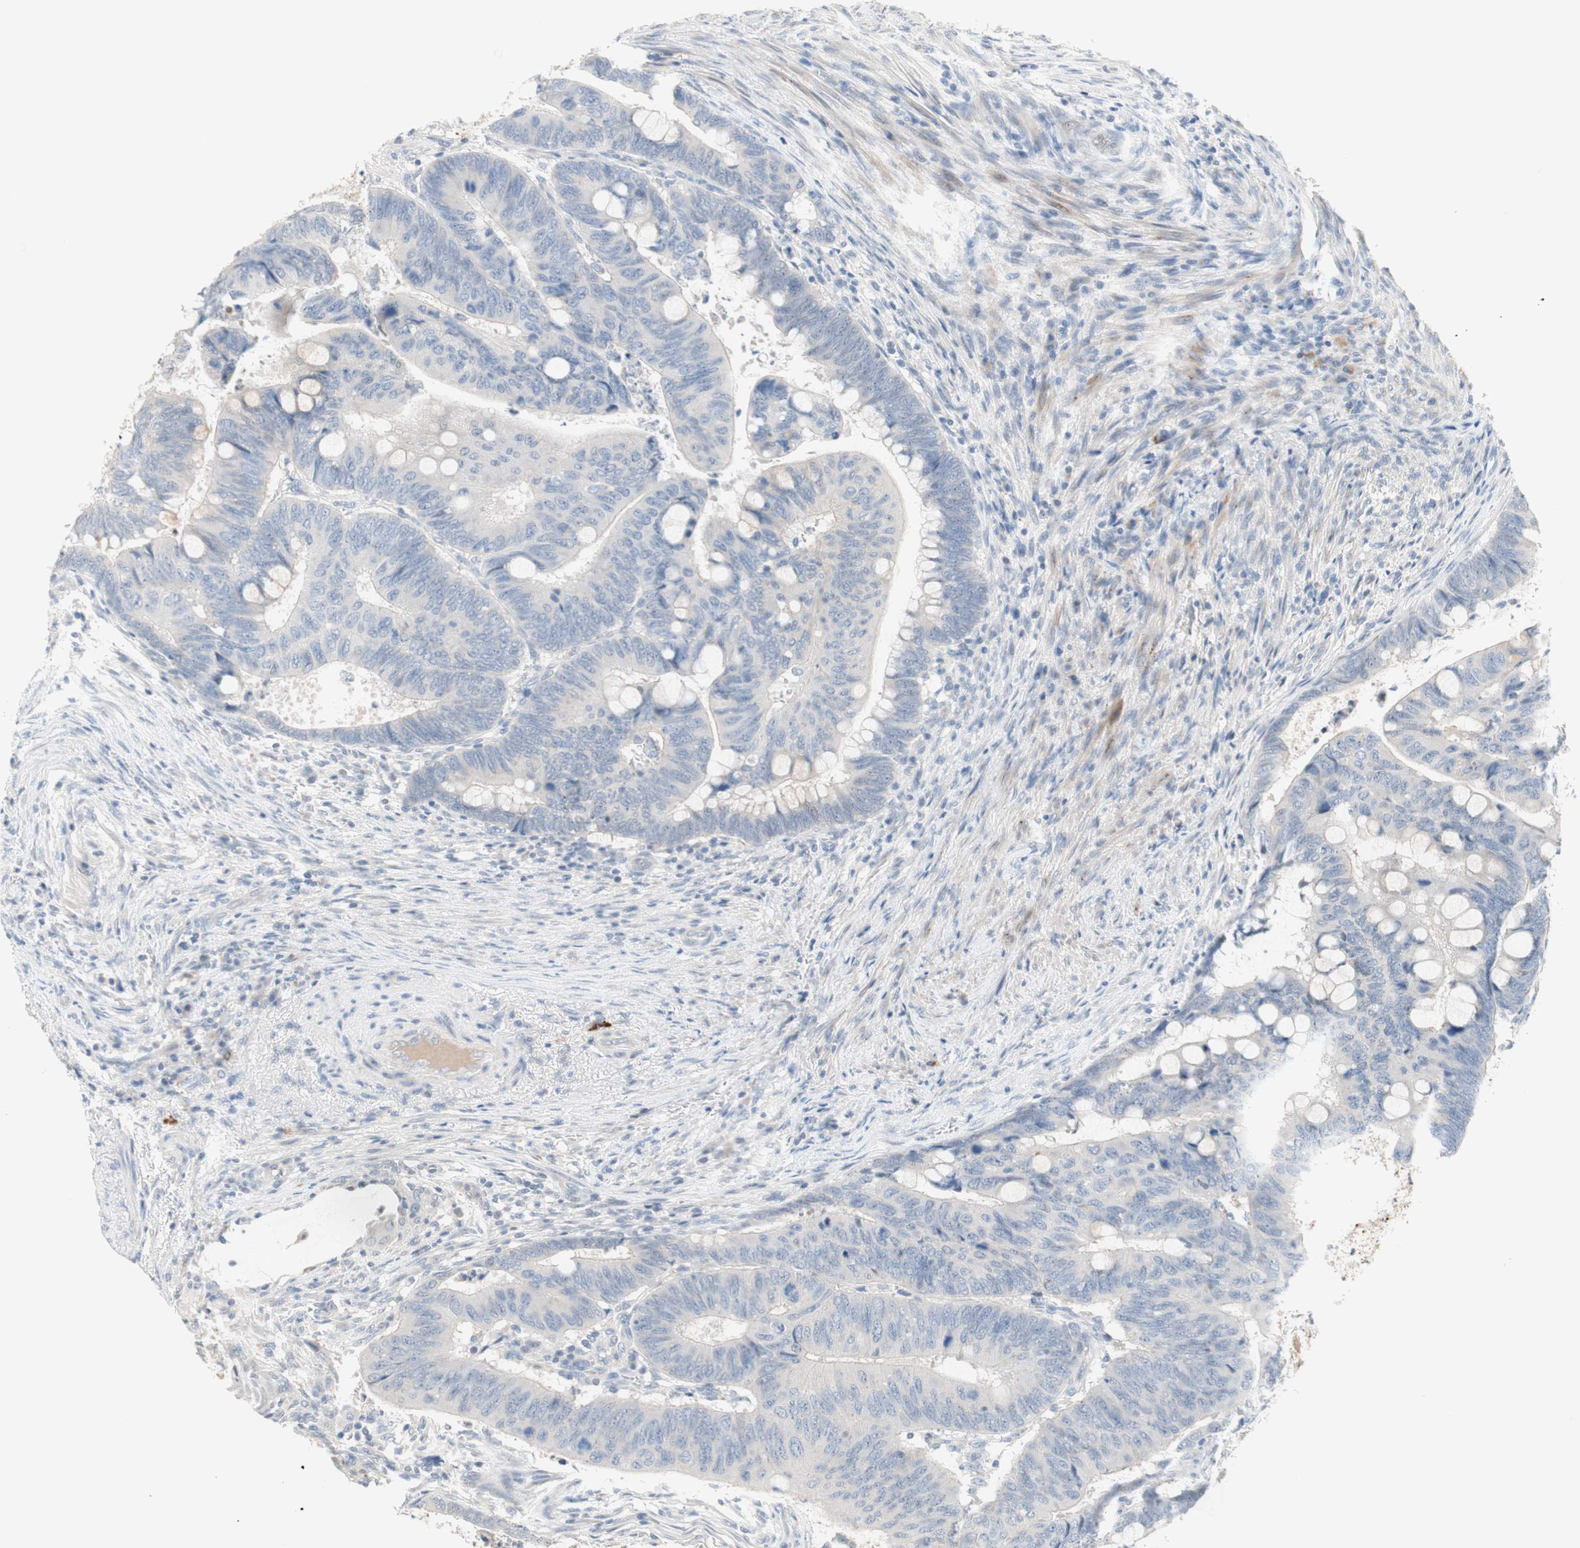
{"staining": {"intensity": "negative", "quantity": "none", "location": "none"}, "tissue": "colorectal cancer", "cell_type": "Tumor cells", "image_type": "cancer", "snomed": [{"axis": "morphology", "description": "Normal tissue, NOS"}, {"axis": "morphology", "description": "Adenocarcinoma, NOS"}, {"axis": "topography", "description": "Rectum"}, {"axis": "topography", "description": "Peripheral nerve tissue"}], "caption": "This is an immunohistochemistry (IHC) histopathology image of human colorectal adenocarcinoma. There is no staining in tumor cells.", "gene": "PDZK1", "patient": {"sex": "male", "age": 92}}